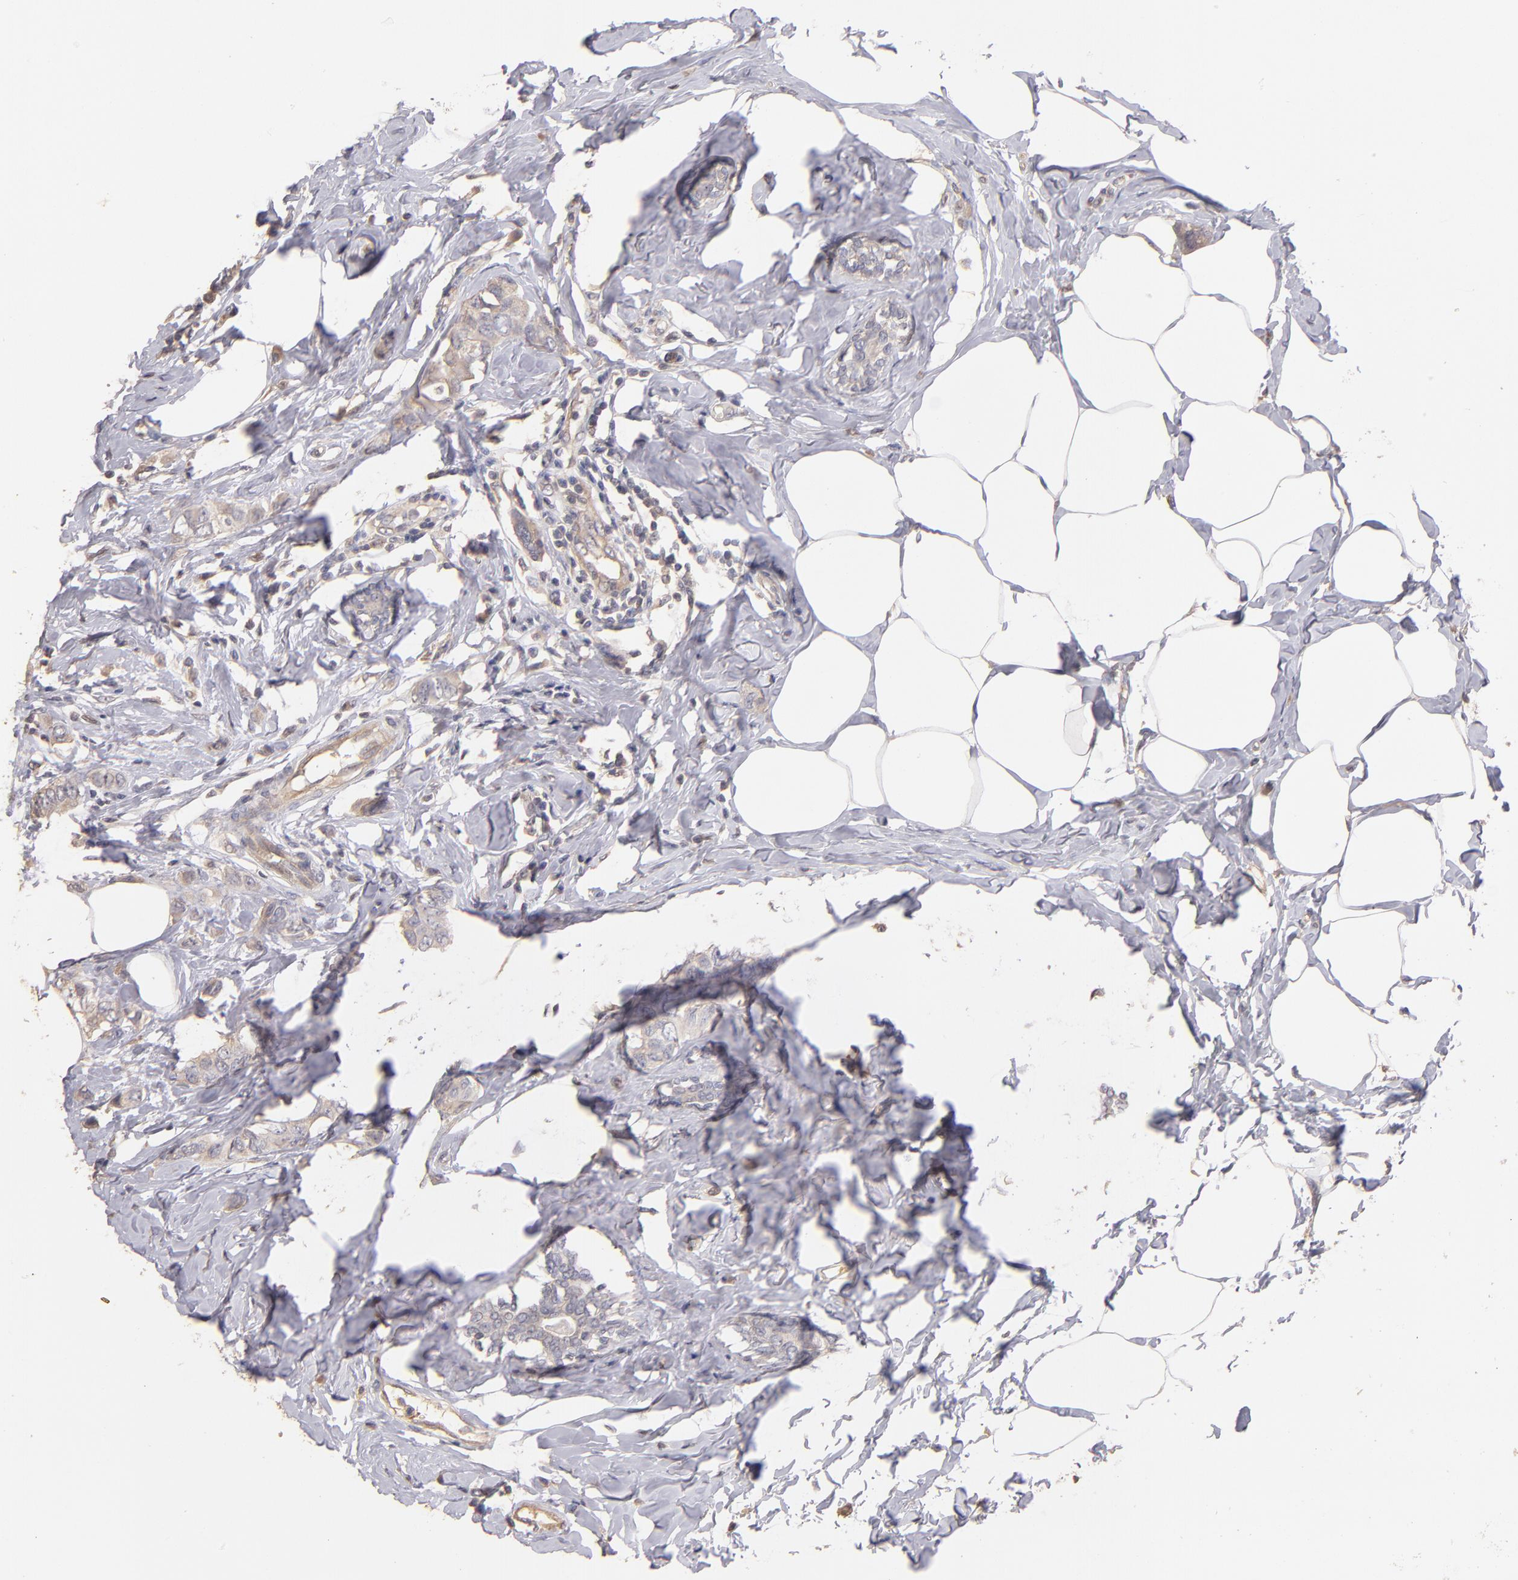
{"staining": {"intensity": "weak", "quantity": "25%-75%", "location": "cytoplasmic/membranous"}, "tissue": "breast cancer", "cell_type": "Tumor cells", "image_type": "cancer", "snomed": [{"axis": "morphology", "description": "Normal tissue, NOS"}, {"axis": "morphology", "description": "Duct carcinoma"}, {"axis": "topography", "description": "Breast"}], "caption": "This is an image of immunohistochemistry staining of breast cancer (invasive ductal carcinoma), which shows weak expression in the cytoplasmic/membranous of tumor cells.", "gene": "GNAZ", "patient": {"sex": "female", "age": 50}}